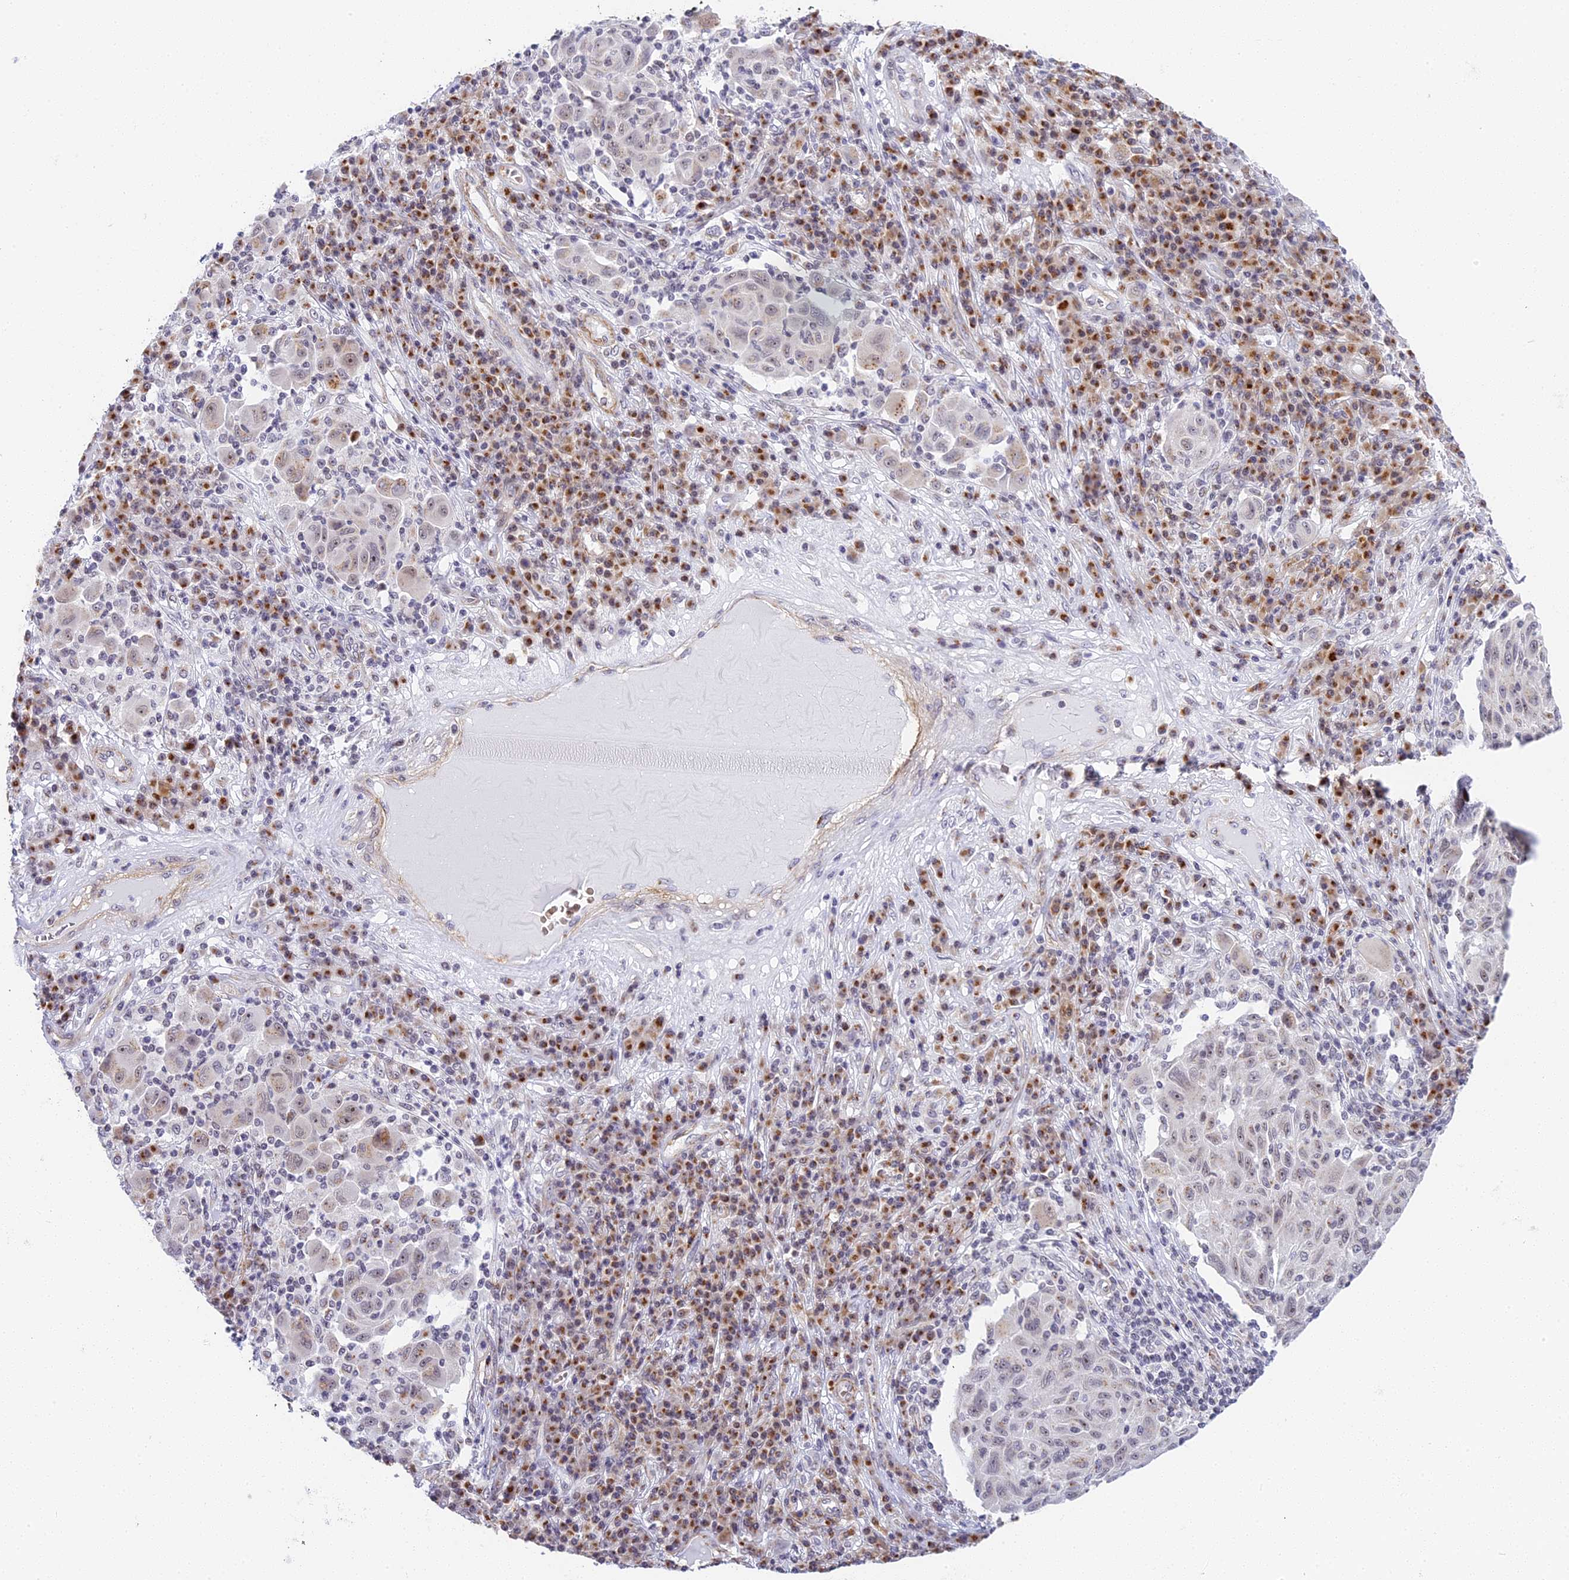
{"staining": {"intensity": "weak", "quantity": "<25%", "location": "cytoplasmic/membranous,nuclear"}, "tissue": "melanoma", "cell_type": "Tumor cells", "image_type": "cancer", "snomed": [{"axis": "morphology", "description": "Malignant melanoma, NOS"}, {"axis": "topography", "description": "Skin"}], "caption": "Immunohistochemical staining of melanoma shows no significant expression in tumor cells.", "gene": "HEATR5B", "patient": {"sex": "male", "age": 53}}